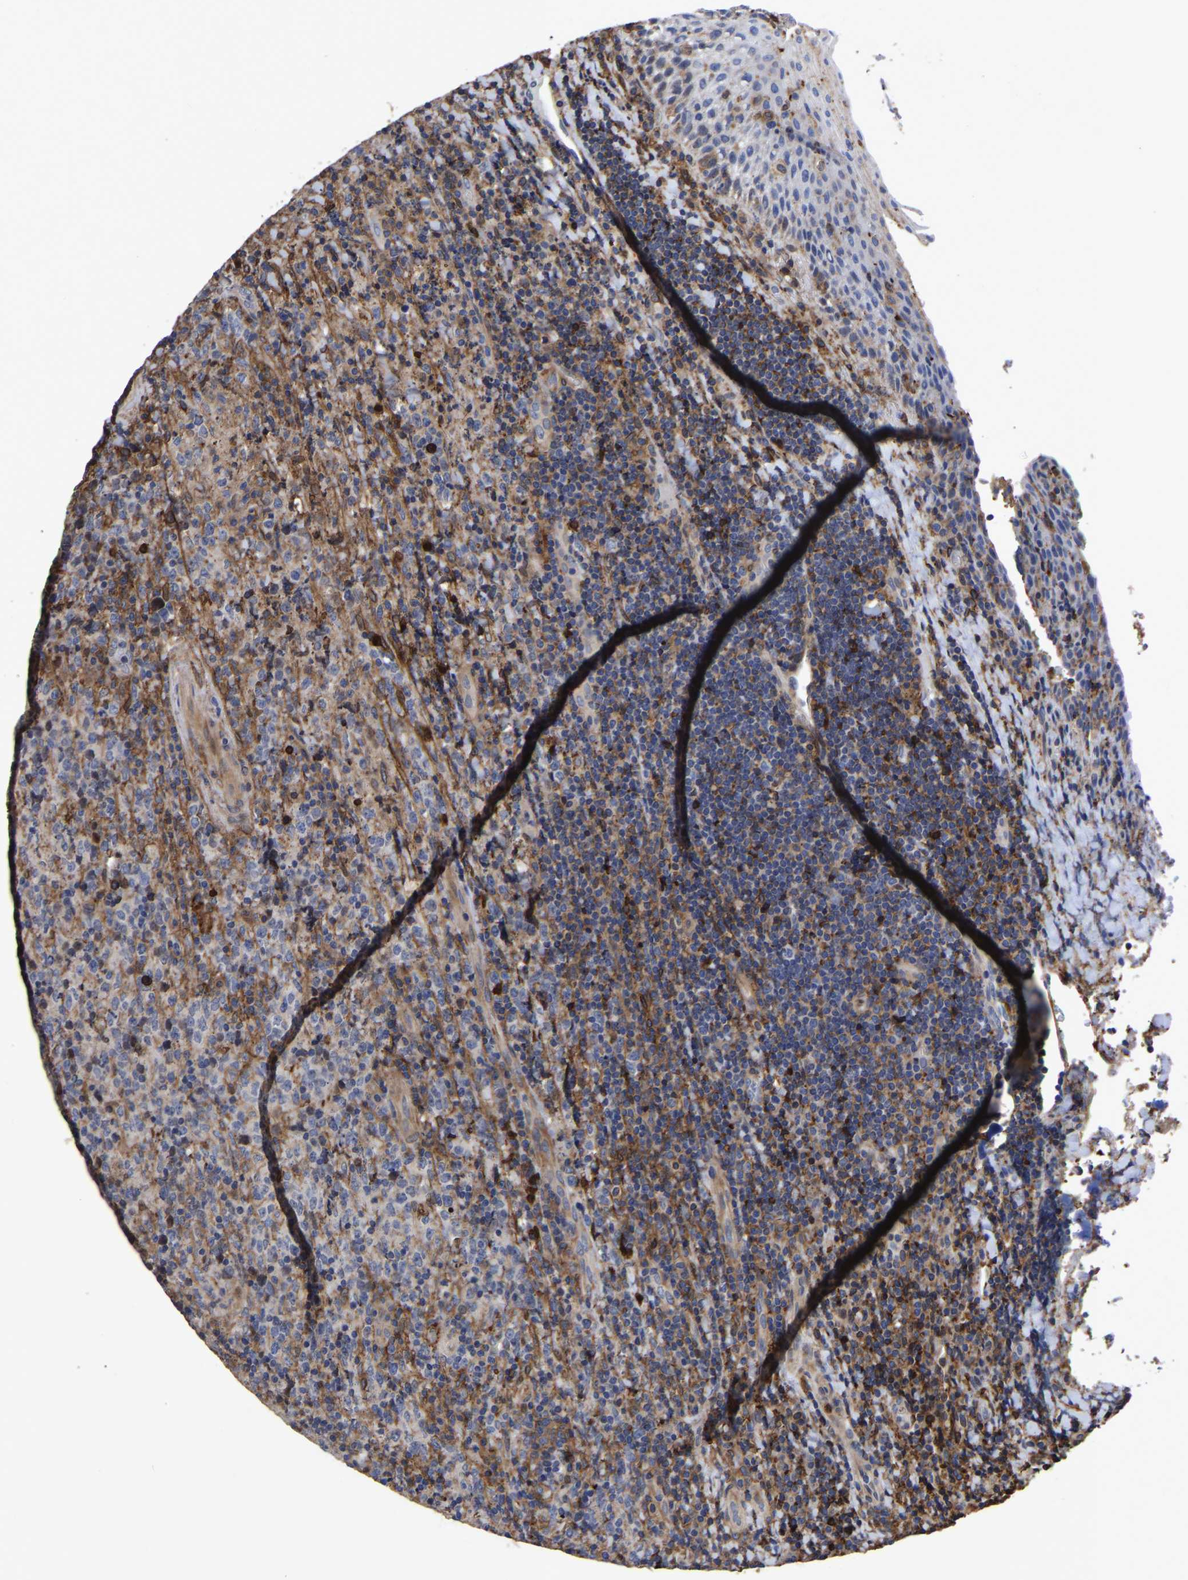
{"staining": {"intensity": "negative", "quantity": "none", "location": "none"}, "tissue": "lymphoma", "cell_type": "Tumor cells", "image_type": "cancer", "snomed": [{"axis": "morphology", "description": "Malignant lymphoma, non-Hodgkin's type, High grade"}, {"axis": "topography", "description": "Tonsil"}], "caption": "Tumor cells show no significant positivity in high-grade malignant lymphoma, non-Hodgkin's type. (DAB (3,3'-diaminobenzidine) immunohistochemistry (IHC) with hematoxylin counter stain).", "gene": "LIF", "patient": {"sex": "female", "age": 36}}